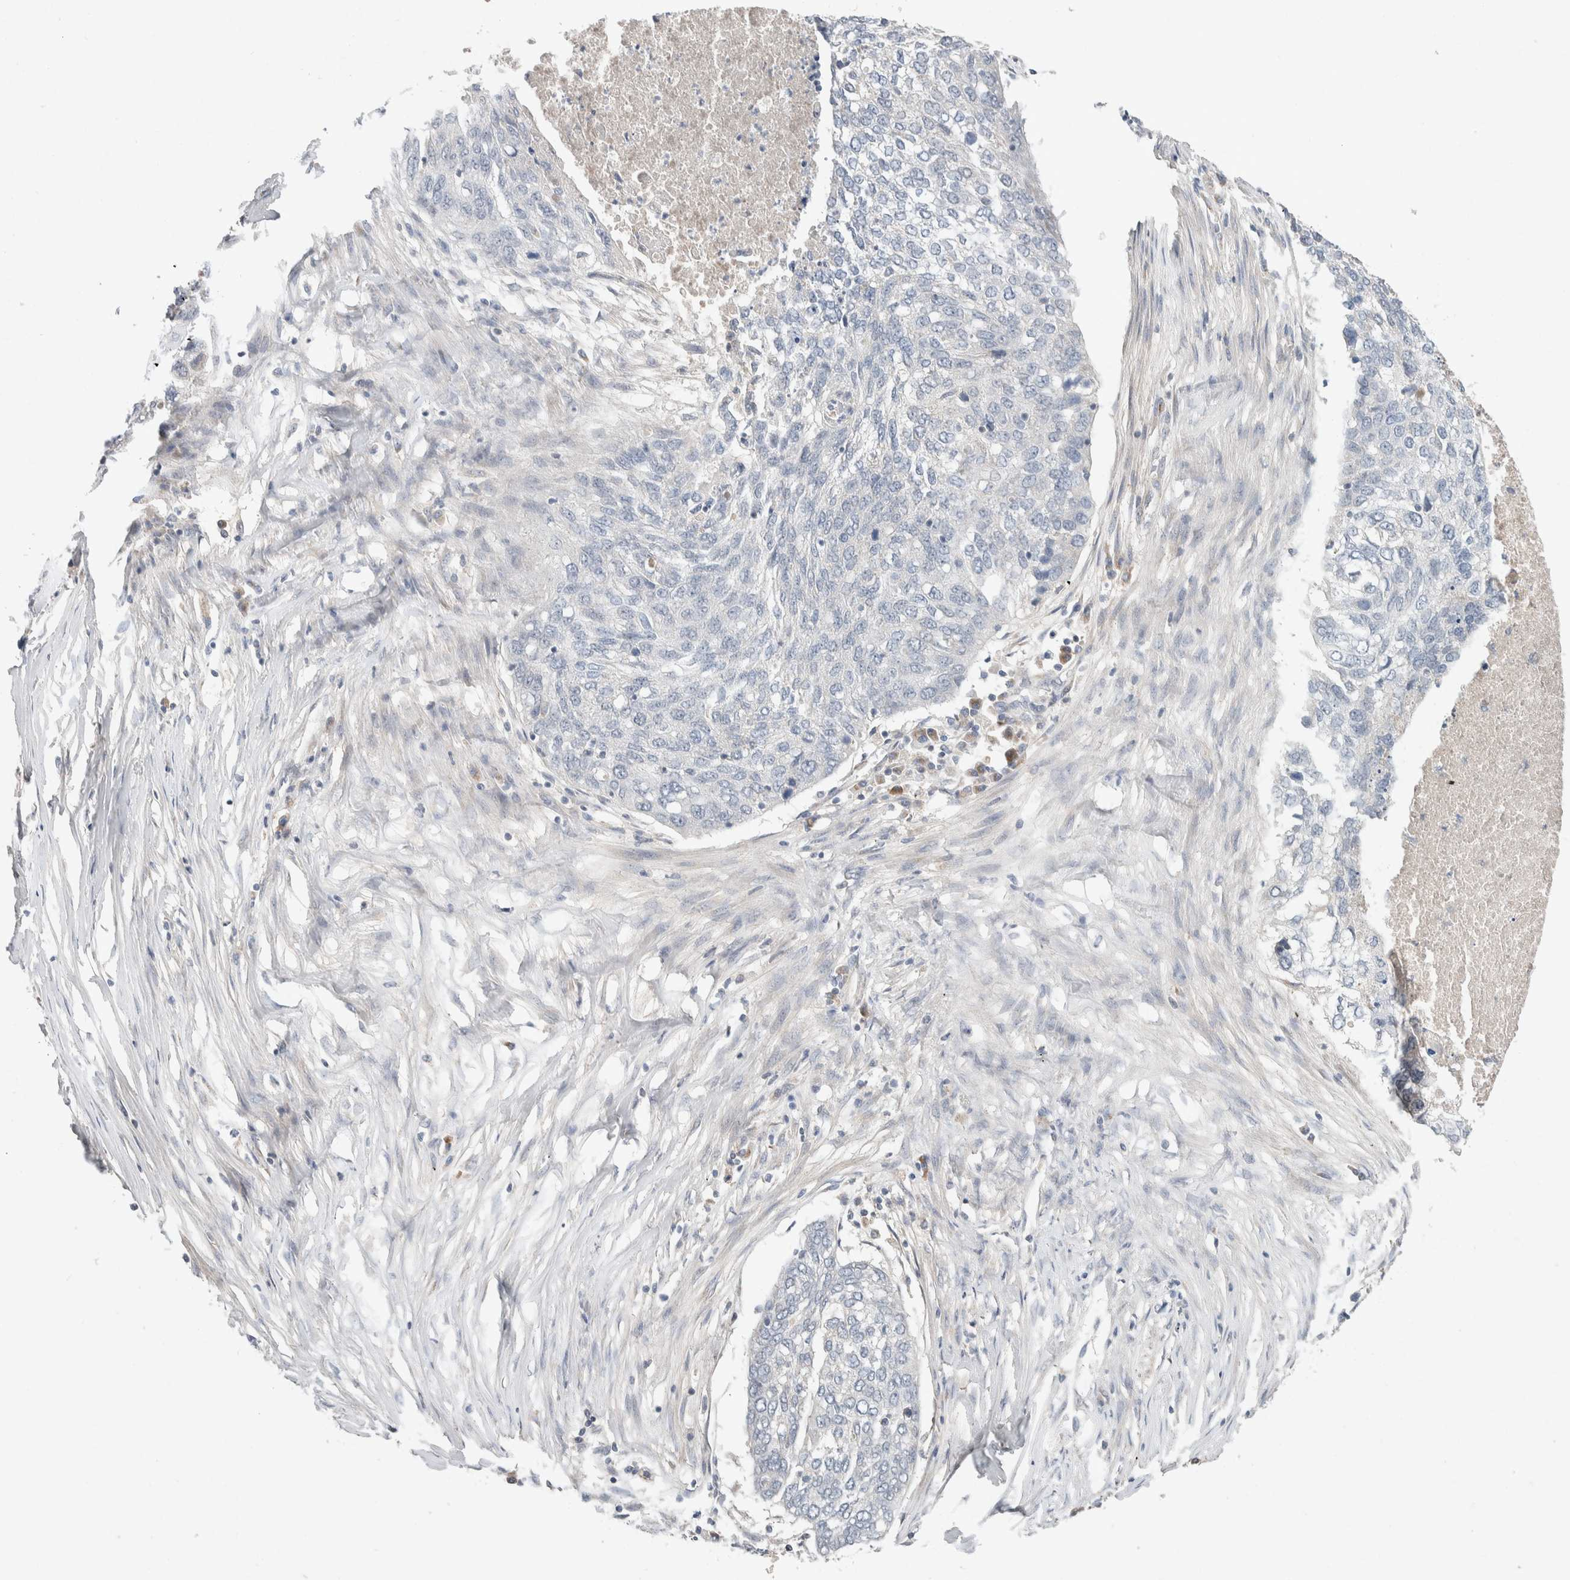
{"staining": {"intensity": "negative", "quantity": "none", "location": "none"}, "tissue": "lung cancer", "cell_type": "Tumor cells", "image_type": "cancer", "snomed": [{"axis": "morphology", "description": "Squamous cell carcinoma, NOS"}, {"axis": "topography", "description": "Lung"}], "caption": "This is an IHC histopathology image of human lung cancer (squamous cell carcinoma). There is no staining in tumor cells.", "gene": "CMTM4", "patient": {"sex": "female", "age": 63}}